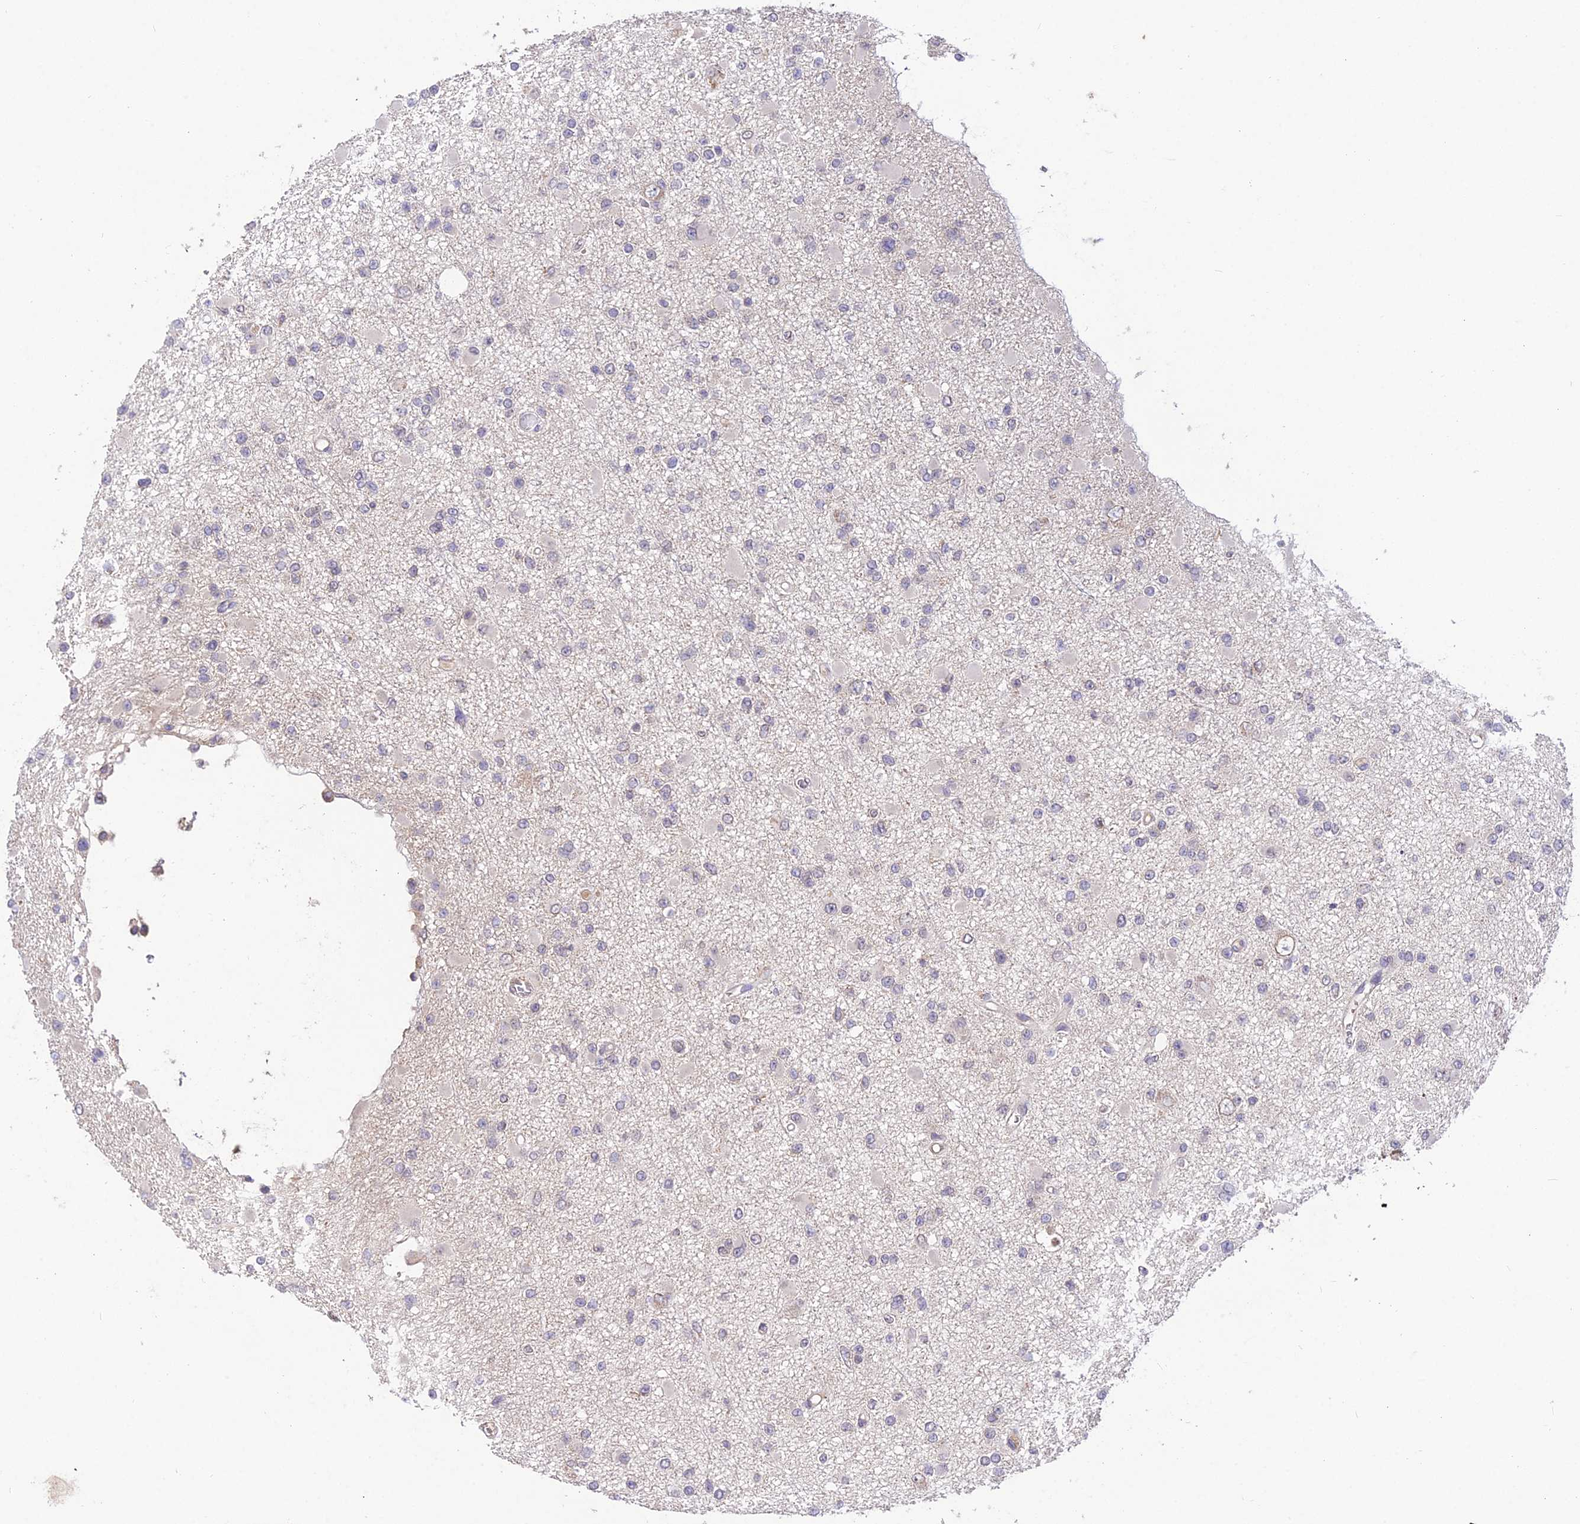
{"staining": {"intensity": "negative", "quantity": "none", "location": "none"}, "tissue": "glioma", "cell_type": "Tumor cells", "image_type": "cancer", "snomed": [{"axis": "morphology", "description": "Glioma, malignant, Low grade"}, {"axis": "topography", "description": "Brain"}], "caption": "An image of human low-grade glioma (malignant) is negative for staining in tumor cells.", "gene": "PGK1", "patient": {"sex": "female", "age": 22}}